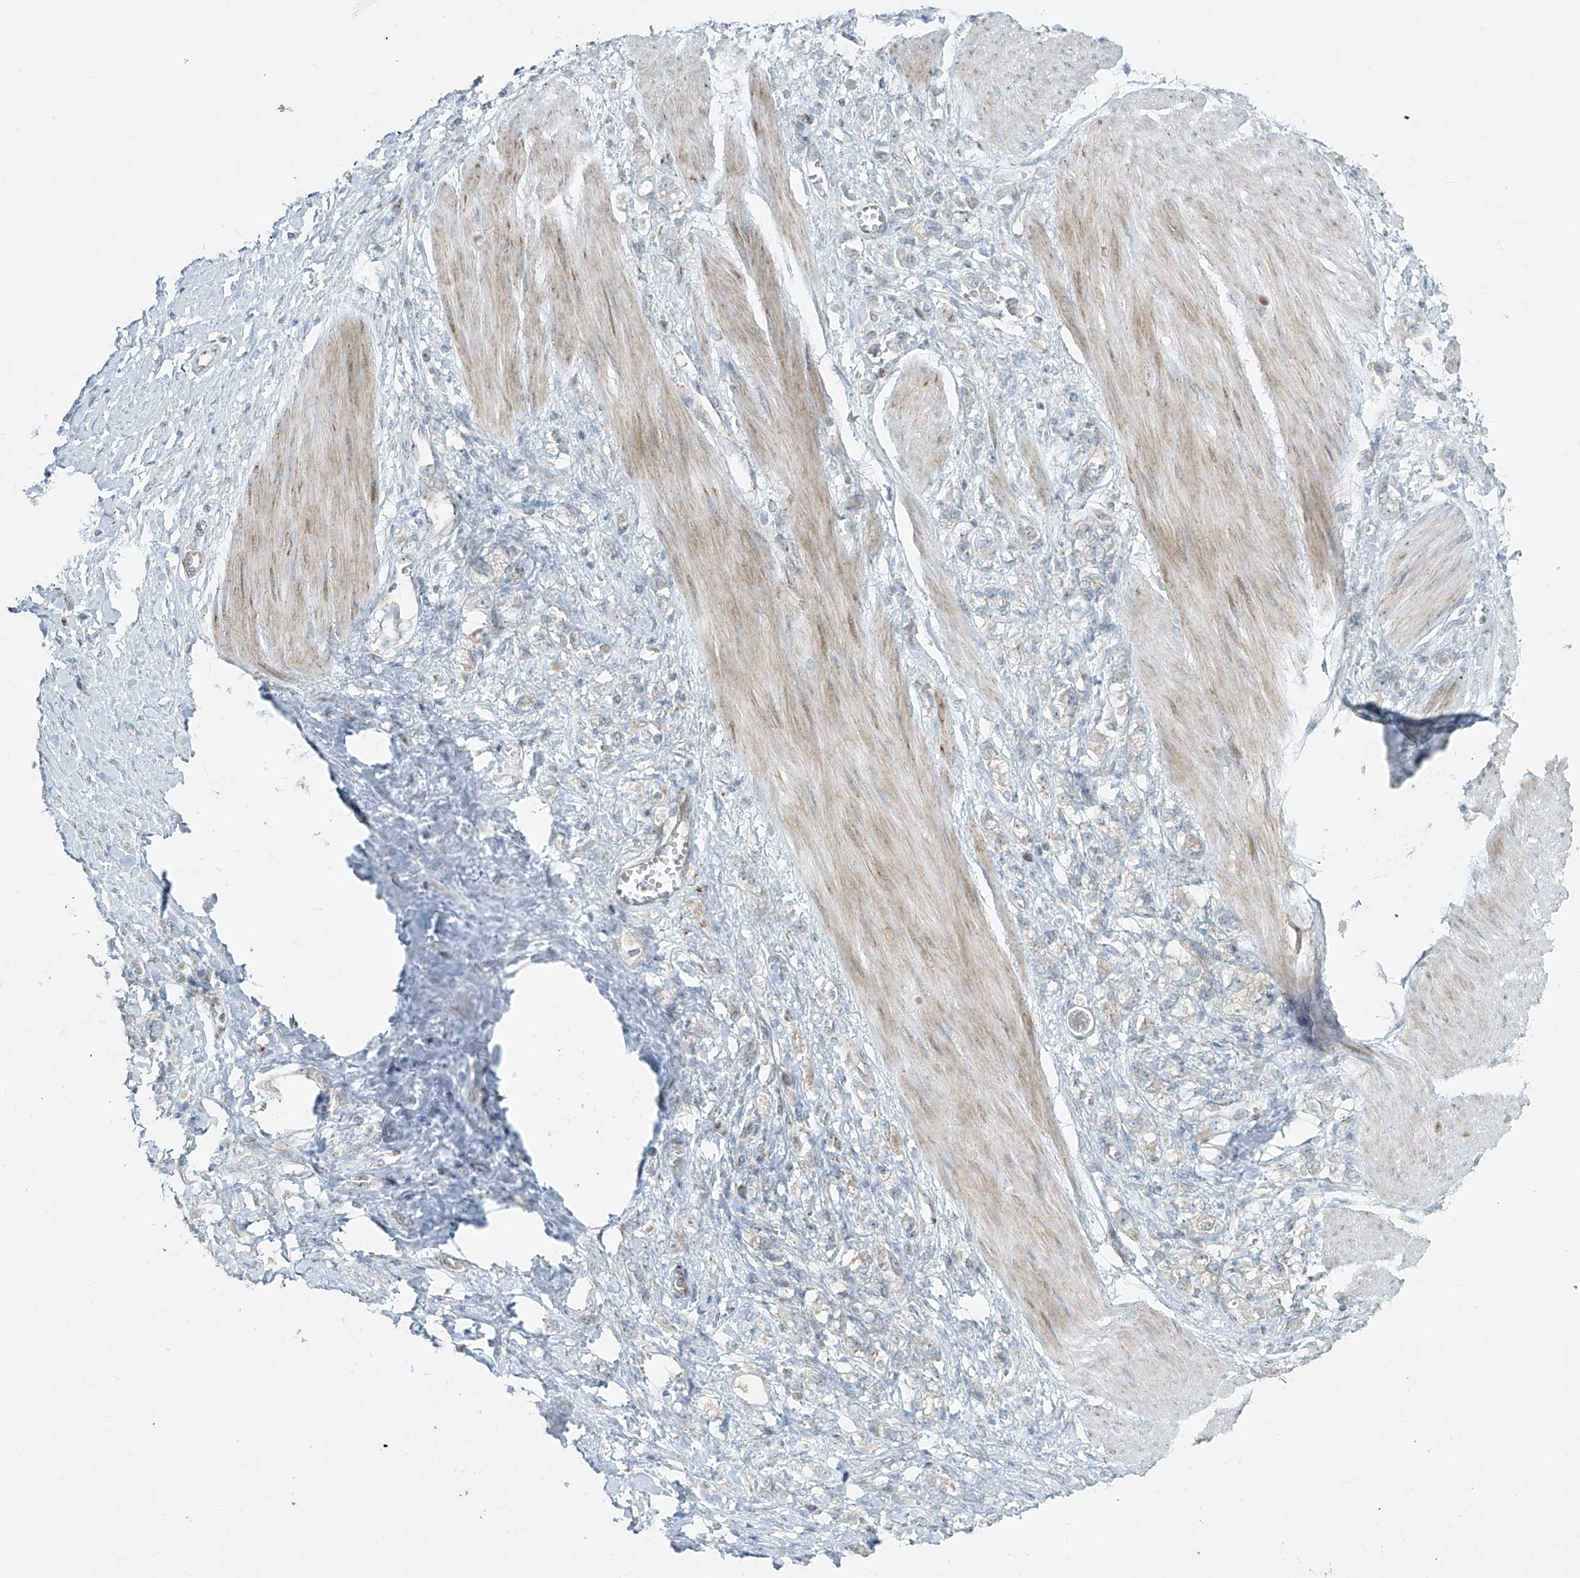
{"staining": {"intensity": "negative", "quantity": "none", "location": "none"}, "tissue": "stomach cancer", "cell_type": "Tumor cells", "image_type": "cancer", "snomed": [{"axis": "morphology", "description": "Adenocarcinoma, NOS"}, {"axis": "topography", "description": "Stomach"}], "caption": "Immunohistochemistry histopathology image of neoplastic tissue: stomach adenocarcinoma stained with DAB (3,3'-diaminobenzidine) displays no significant protein staining in tumor cells.", "gene": "SMDT1", "patient": {"sex": "female", "age": 76}}